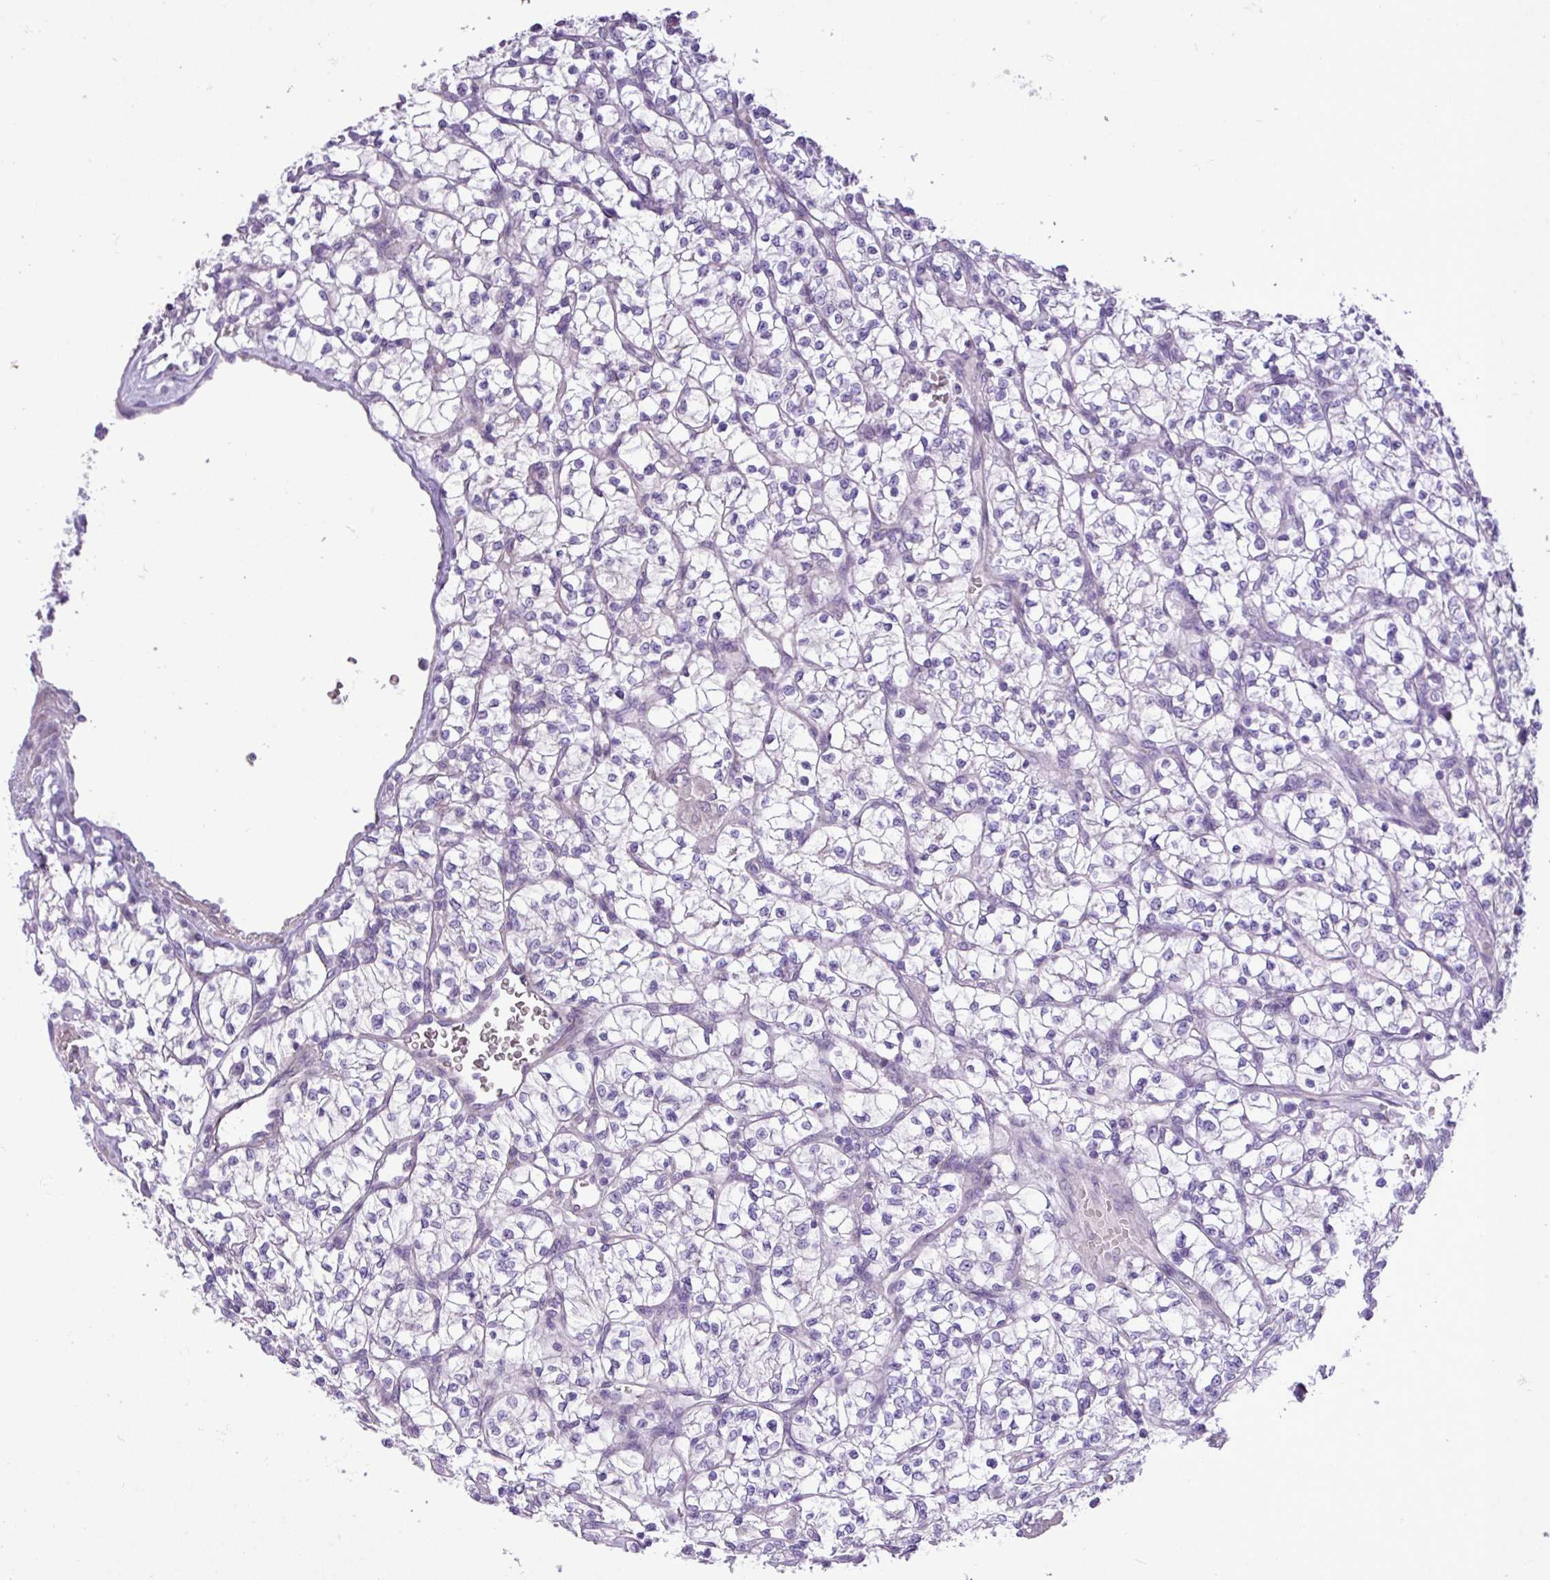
{"staining": {"intensity": "negative", "quantity": "none", "location": "none"}, "tissue": "renal cancer", "cell_type": "Tumor cells", "image_type": "cancer", "snomed": [{"axis": "morphology", "description": "Adenocarcinoma, NOS"}, {"axis": "topography", "description": "Kidney"}], "caption": "An immunohistochemistry image of renal adenocarcinoma is shown. There is no staining in tumor cells of renal adenocarcinoma.", "gene": "SPINK8", "patient": {"sex": "female", "age": 64}}